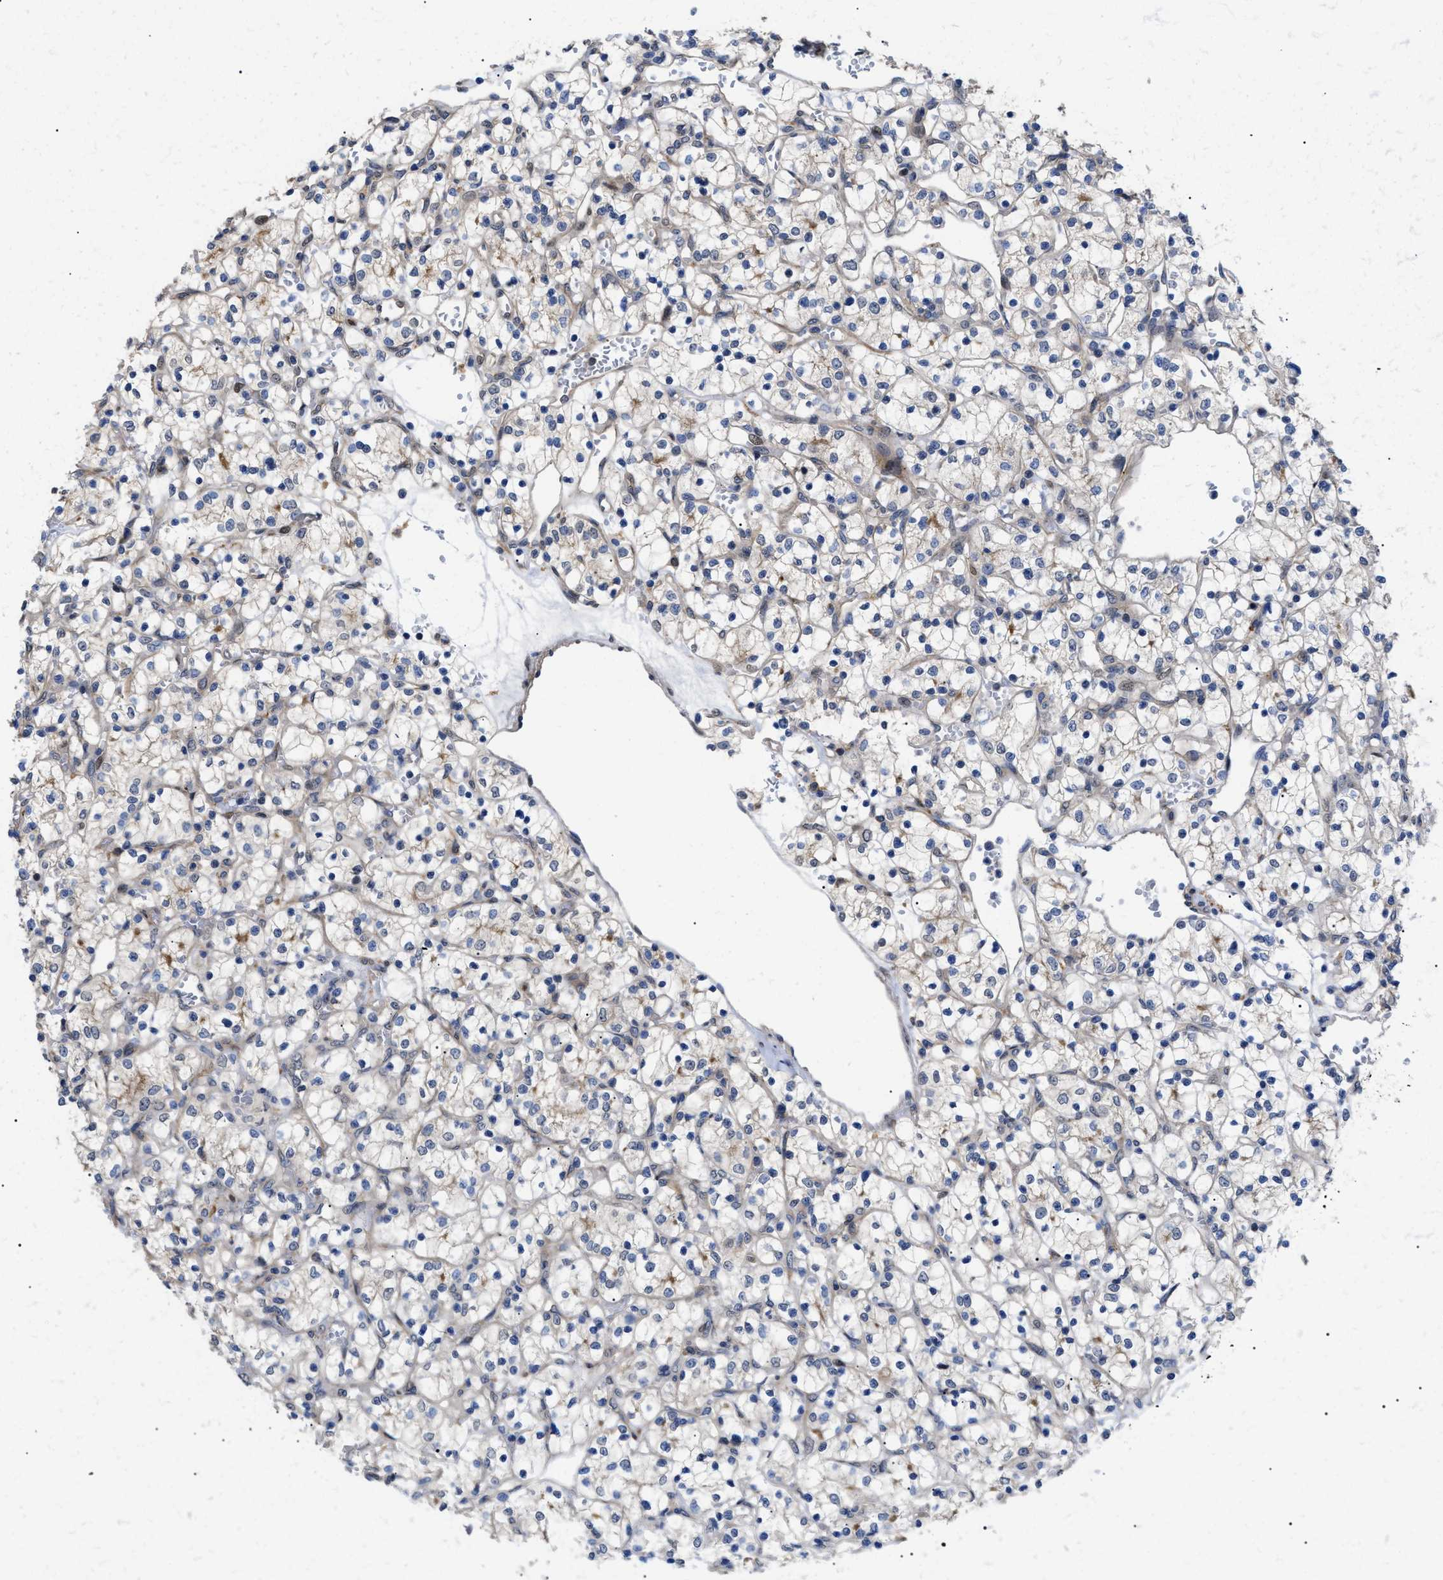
{"staining": {"intensity": "negative", "quantity": "none", "location": "none"}, "tissue": "renal cancer", "cell_type": "Tumor cells", "image_type": "cancer", "snomed": [{"axis": "morphology", "description": "Adenocarcinoma, NOS"}, {"axis": "topography", "description": "Kidney"}], "caption": "Tumor cells are negative for protein expression in human renal cancer. (DAB (3,3'-diaminobenzidine) immunohistochemistry, high magnification).", "gene": "SFXN5", "patient": {"sex": "female", "age": 69}}